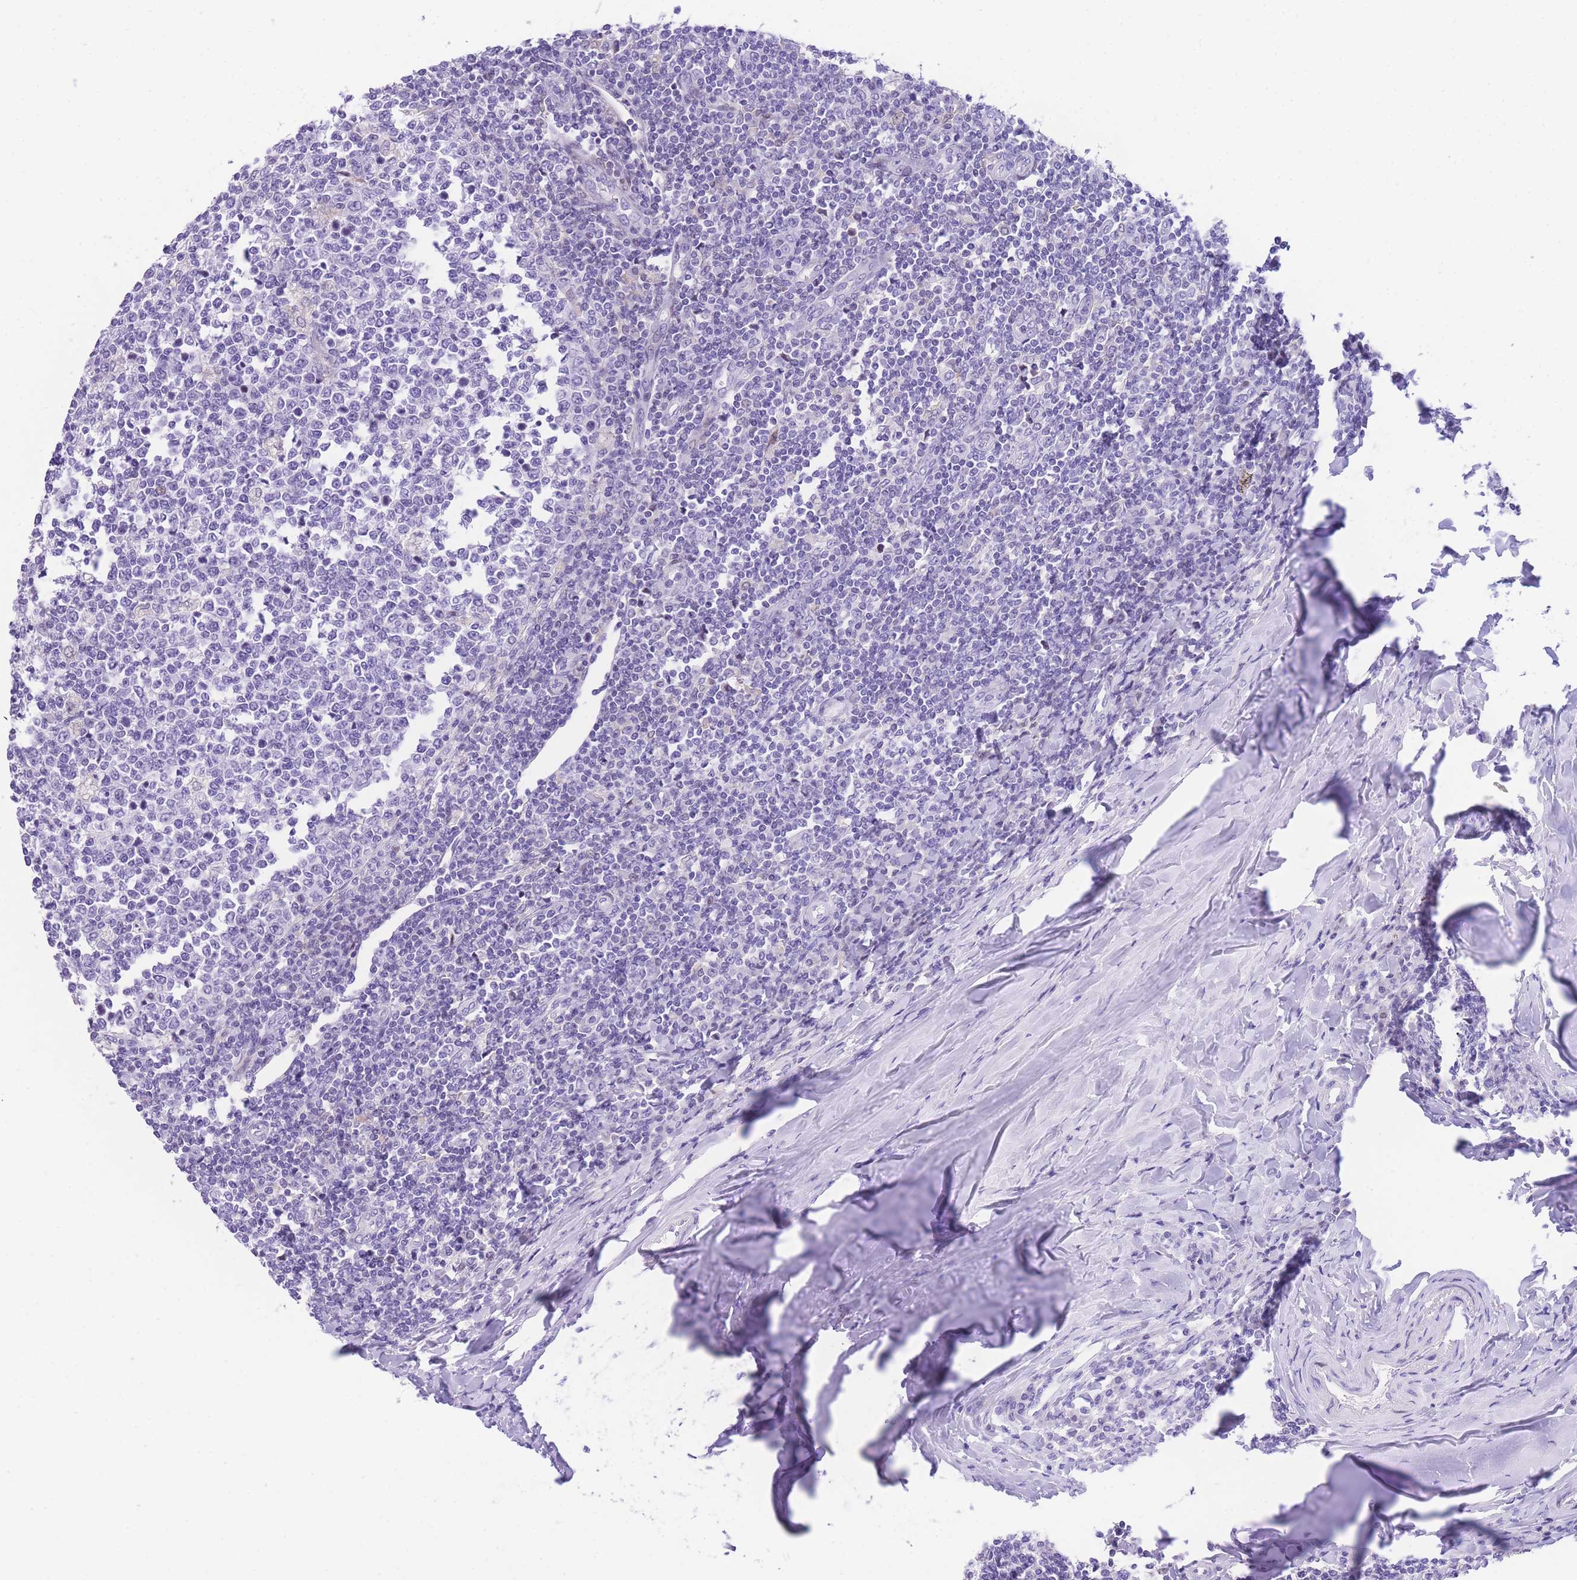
{"staining": {"intensity": "negative", "quantity": "none", "location": "none"}, "tissue": "tonsil", "cell_type": "Germinal center cells", "image_type": "normal", "snomed": [{"axis": "morphology", "description": "Normal tissue, NOS"}, {"axis": "topography", "description": "Tonsil"}], "caption": "Human tonsil stained for a protein using immunohistochemistry (IHC) shows no expression in germinal center cells.", "gene": "TIFAB", "patient": {"sex": "female", "age": 19}}